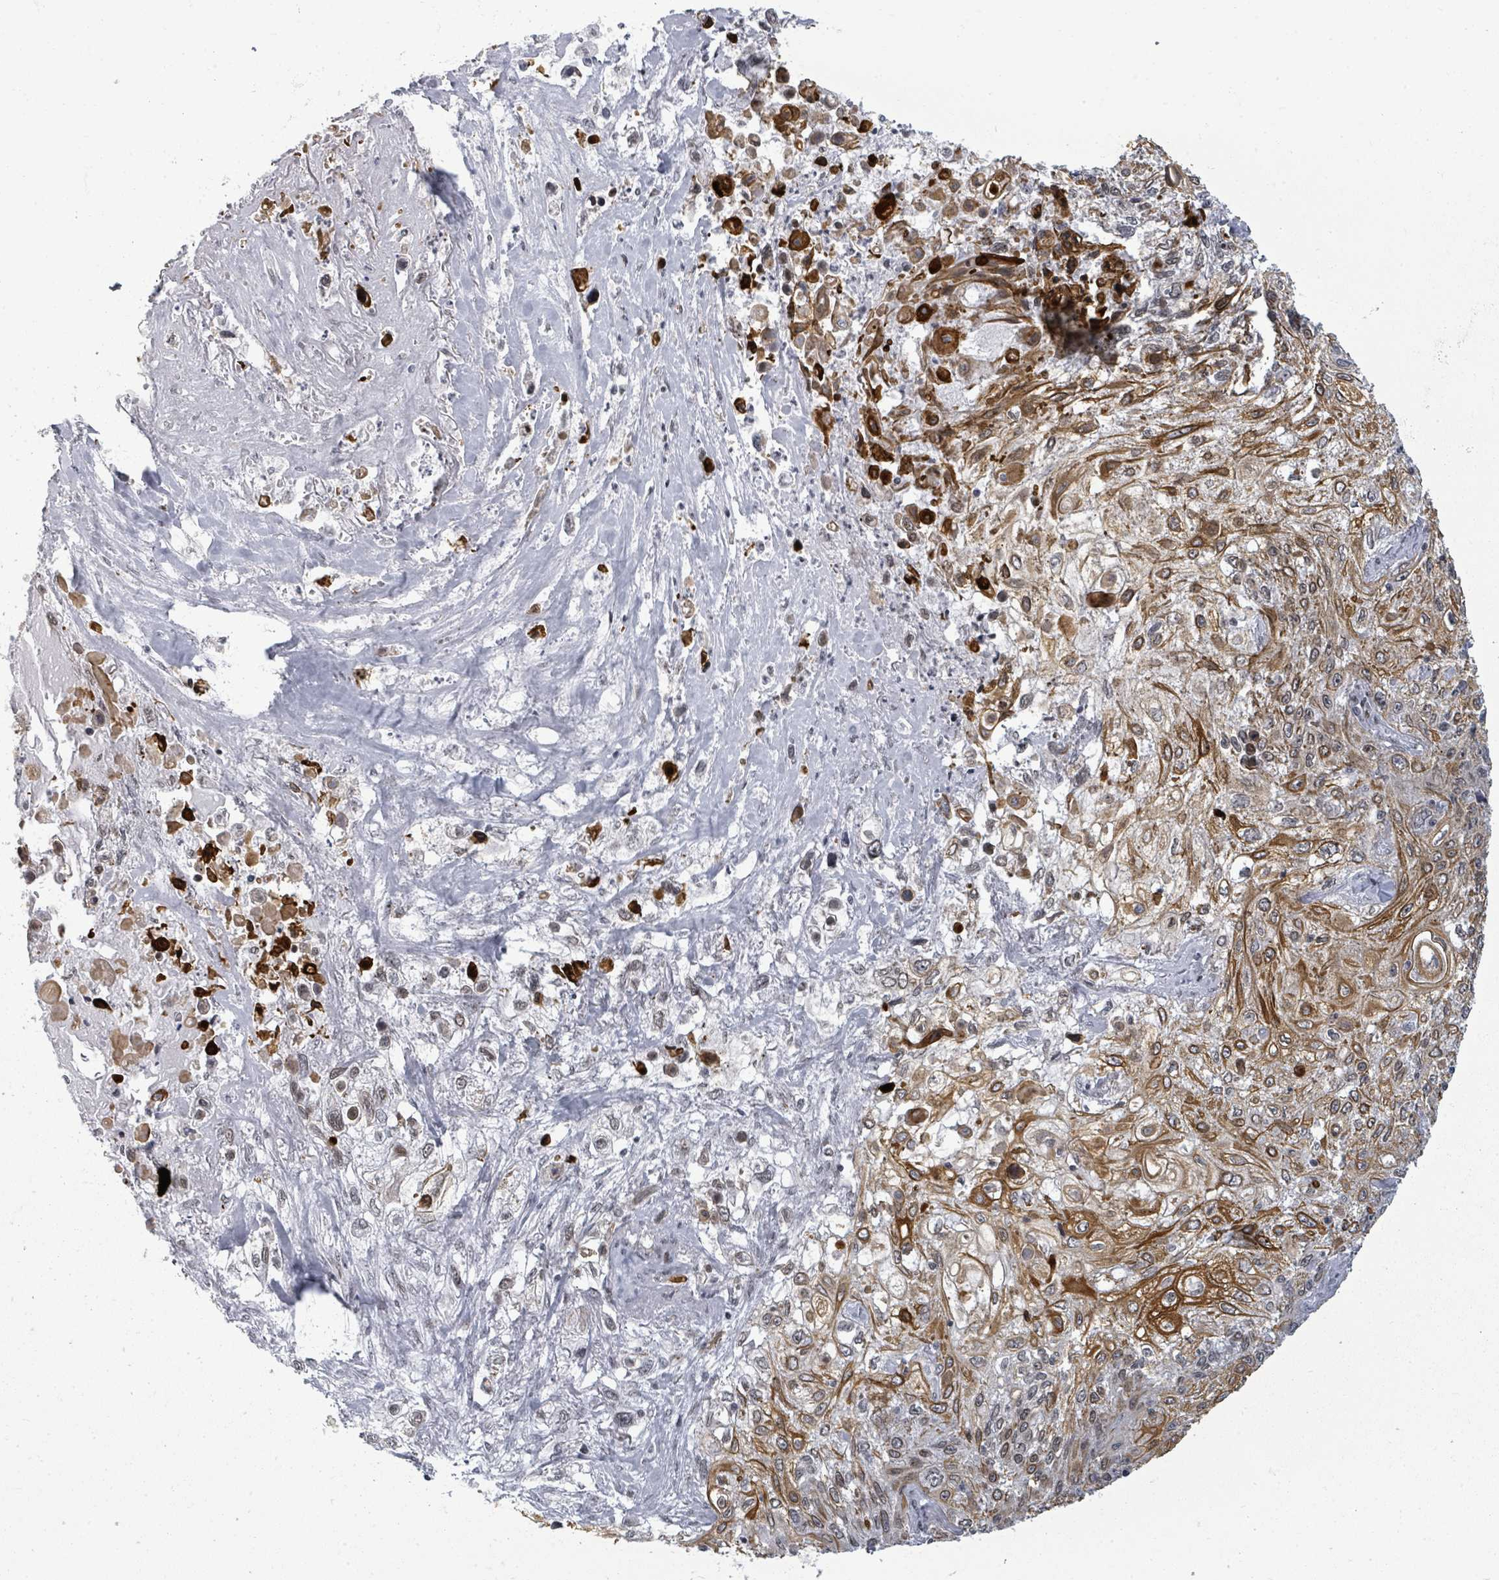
{"staining": {"intensity": "moderate", "quantity": ">75%", "location": "cytoplasmic/membranous"}, "tissue": "lung cancer", "cell_type": "Tumor cells", "image_type": "cancer", "snomed": [{"axis": "morphology", "description": "Squamous cell carcinoma, NOS"}, {"axis": "topography", "description": "Lung"}], "caption": "Protein staining exhibits moderate cytoplasmic/membranous expression in about >75% of tumor cells in lung cancer (squamous cell carcinoma).", "gene": "ERCC5", "patient": {"sex": "female", "age": 69}}